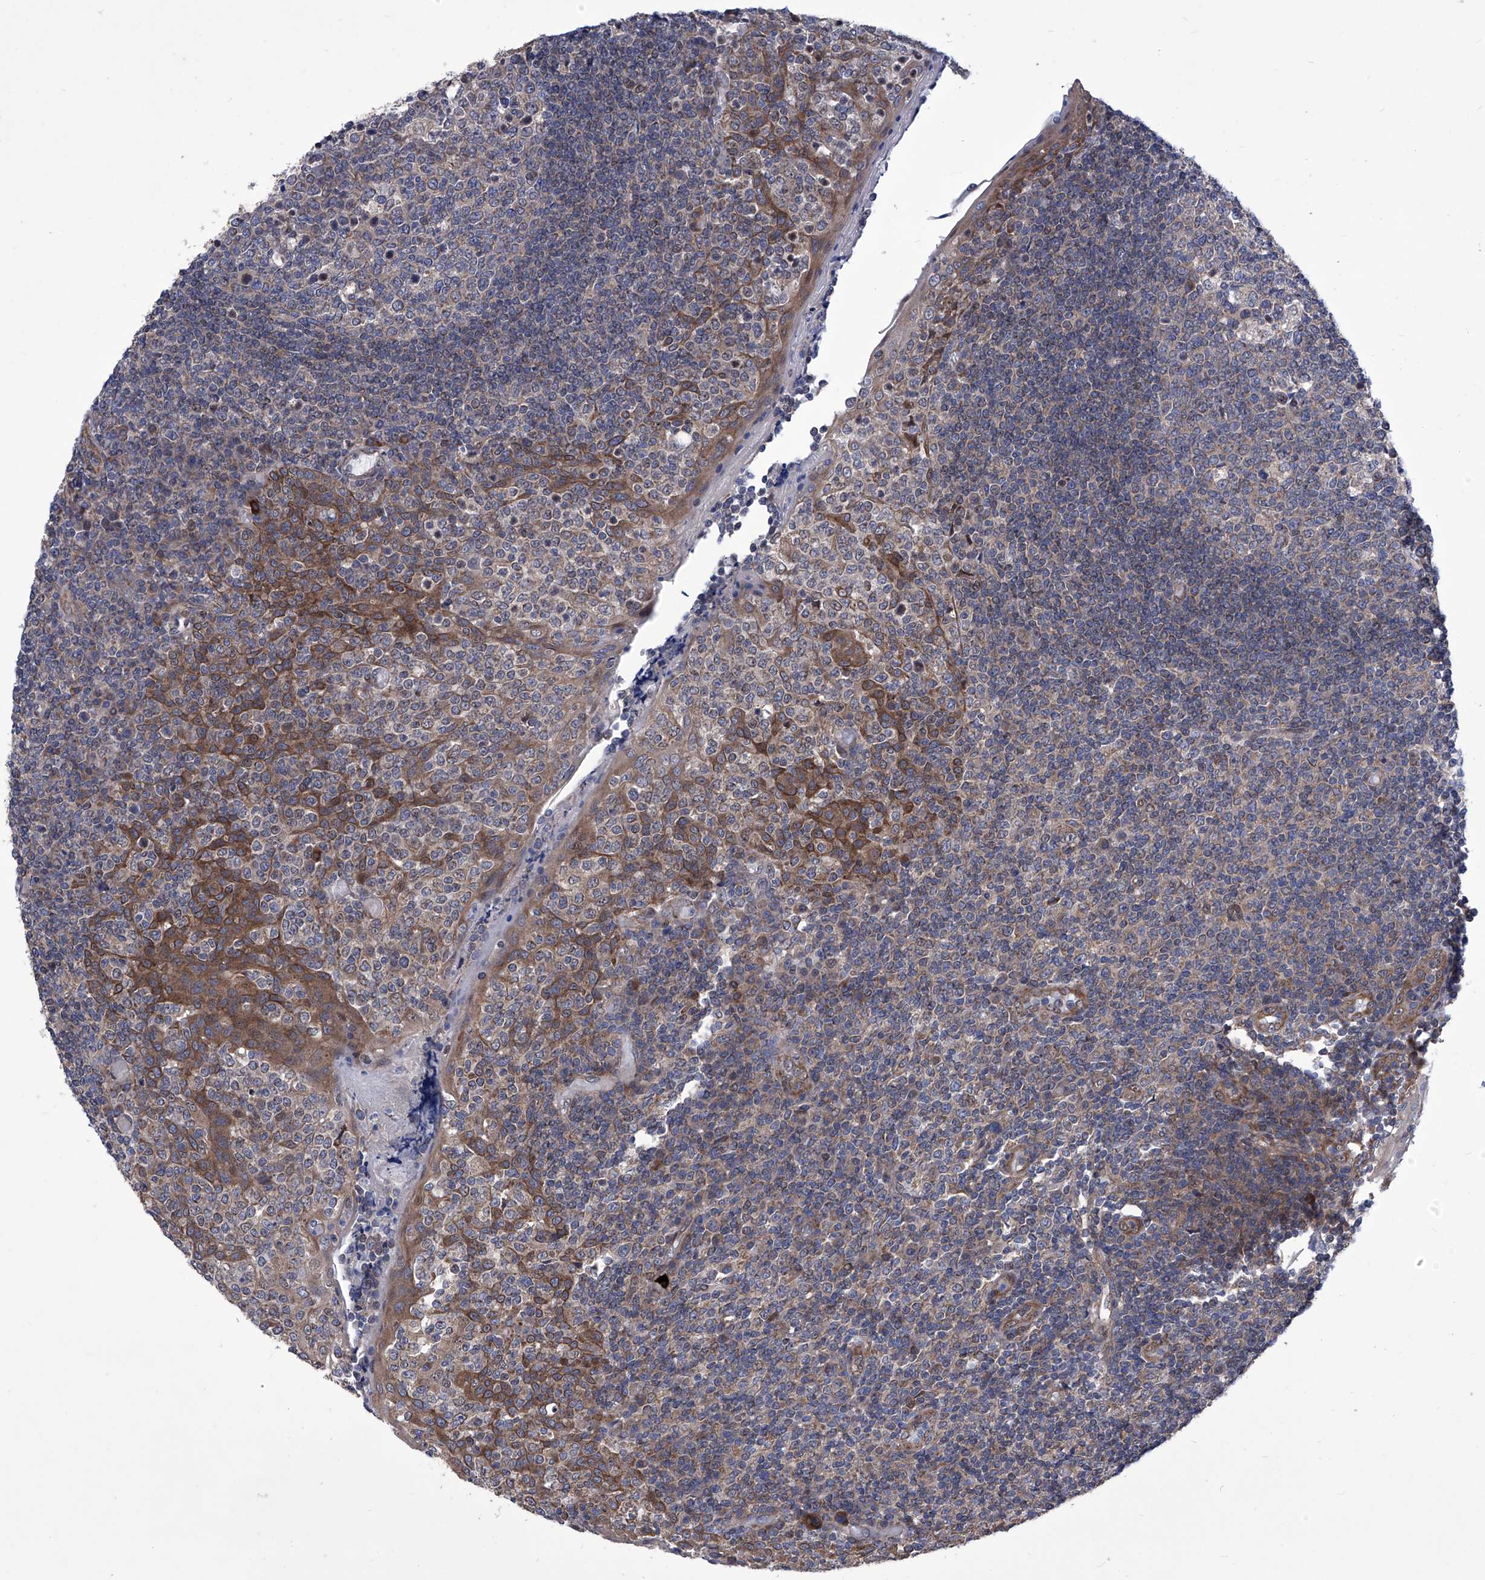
{"staining": {"intensity": "weak", "quantity": "25%-75%", "location": "cytoplasmic/membranous"}, "tissue": "tonsil", "cell_type": "Germinal center cells", "image_type": "normal", "snomed": [{"axis": "morphology", "description": "Normal tissue, NOS"}, {"axis": "topography", "description": "Tonsil"}], "caption": "Germinal center cells demonstrate low levels of weak cytoplasmic/membranous expression in about 25%-75% of cells in unremarkable tonsil. Nuclei are stained in blue.", "gene": "KTI12", "patient": {"sex": "female", "age": 19}}